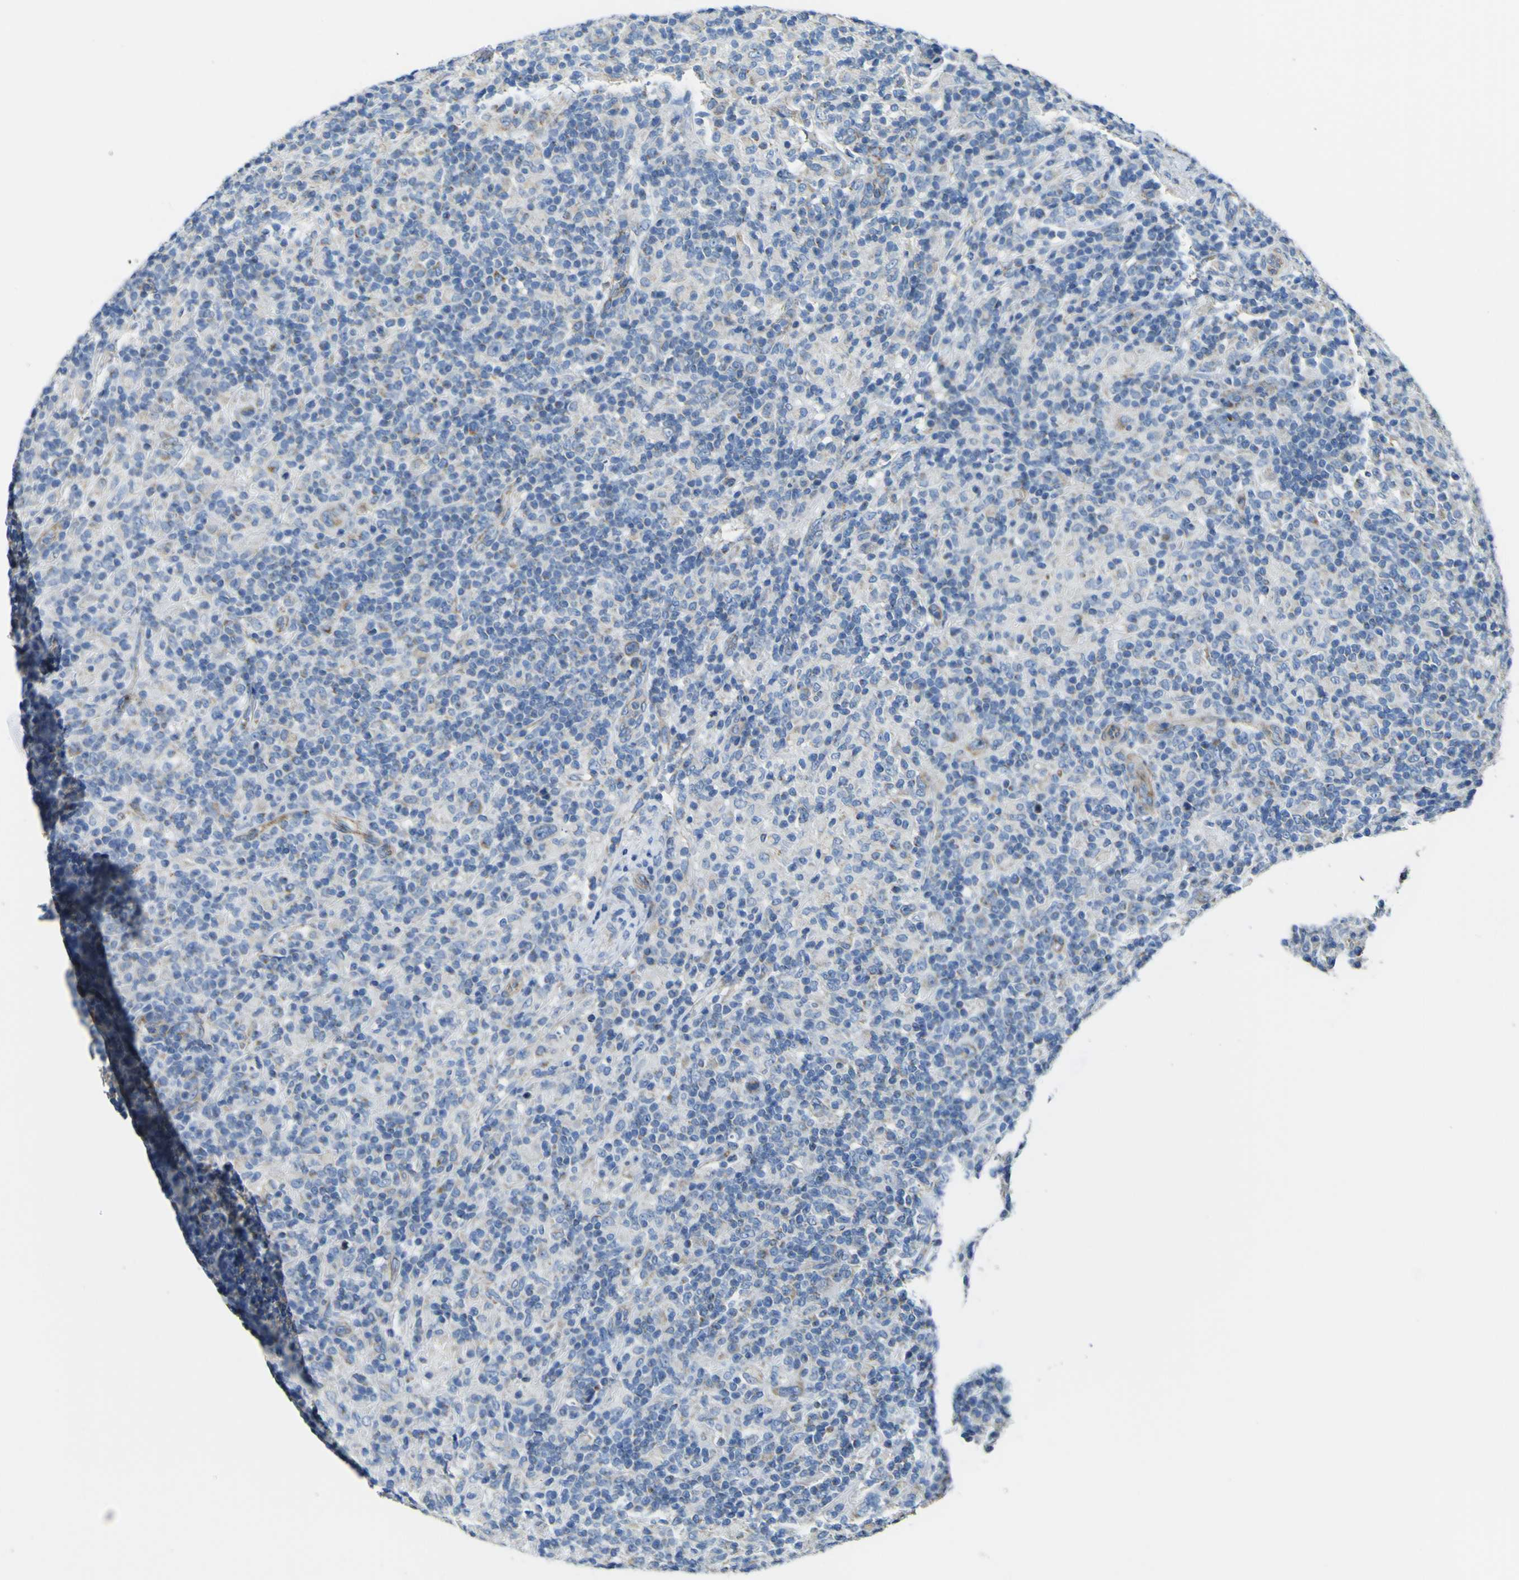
{"staining": {"intensity": "weak", "quantity": "25%-75%", "location": "cytoplasmic/membranous"}, "tissue": "lymphoma", "cell_type": "Tumor cells", "image_type": "cancer", "snomed": [{"axis": "morphology", "description": "Hodgkin's disease, NOS"}, {"axis": "topography", "description": "Lymph node"}], "caption": "Approximately 25%-75% of tumor cells in Hodgkin's disease reveal weak cytoplasmic/membranous protein expression as visualized by brown immunohistochemical staining.", "gene": "ALDH18A1", "patient": {"sex": "male", "age": 70}}